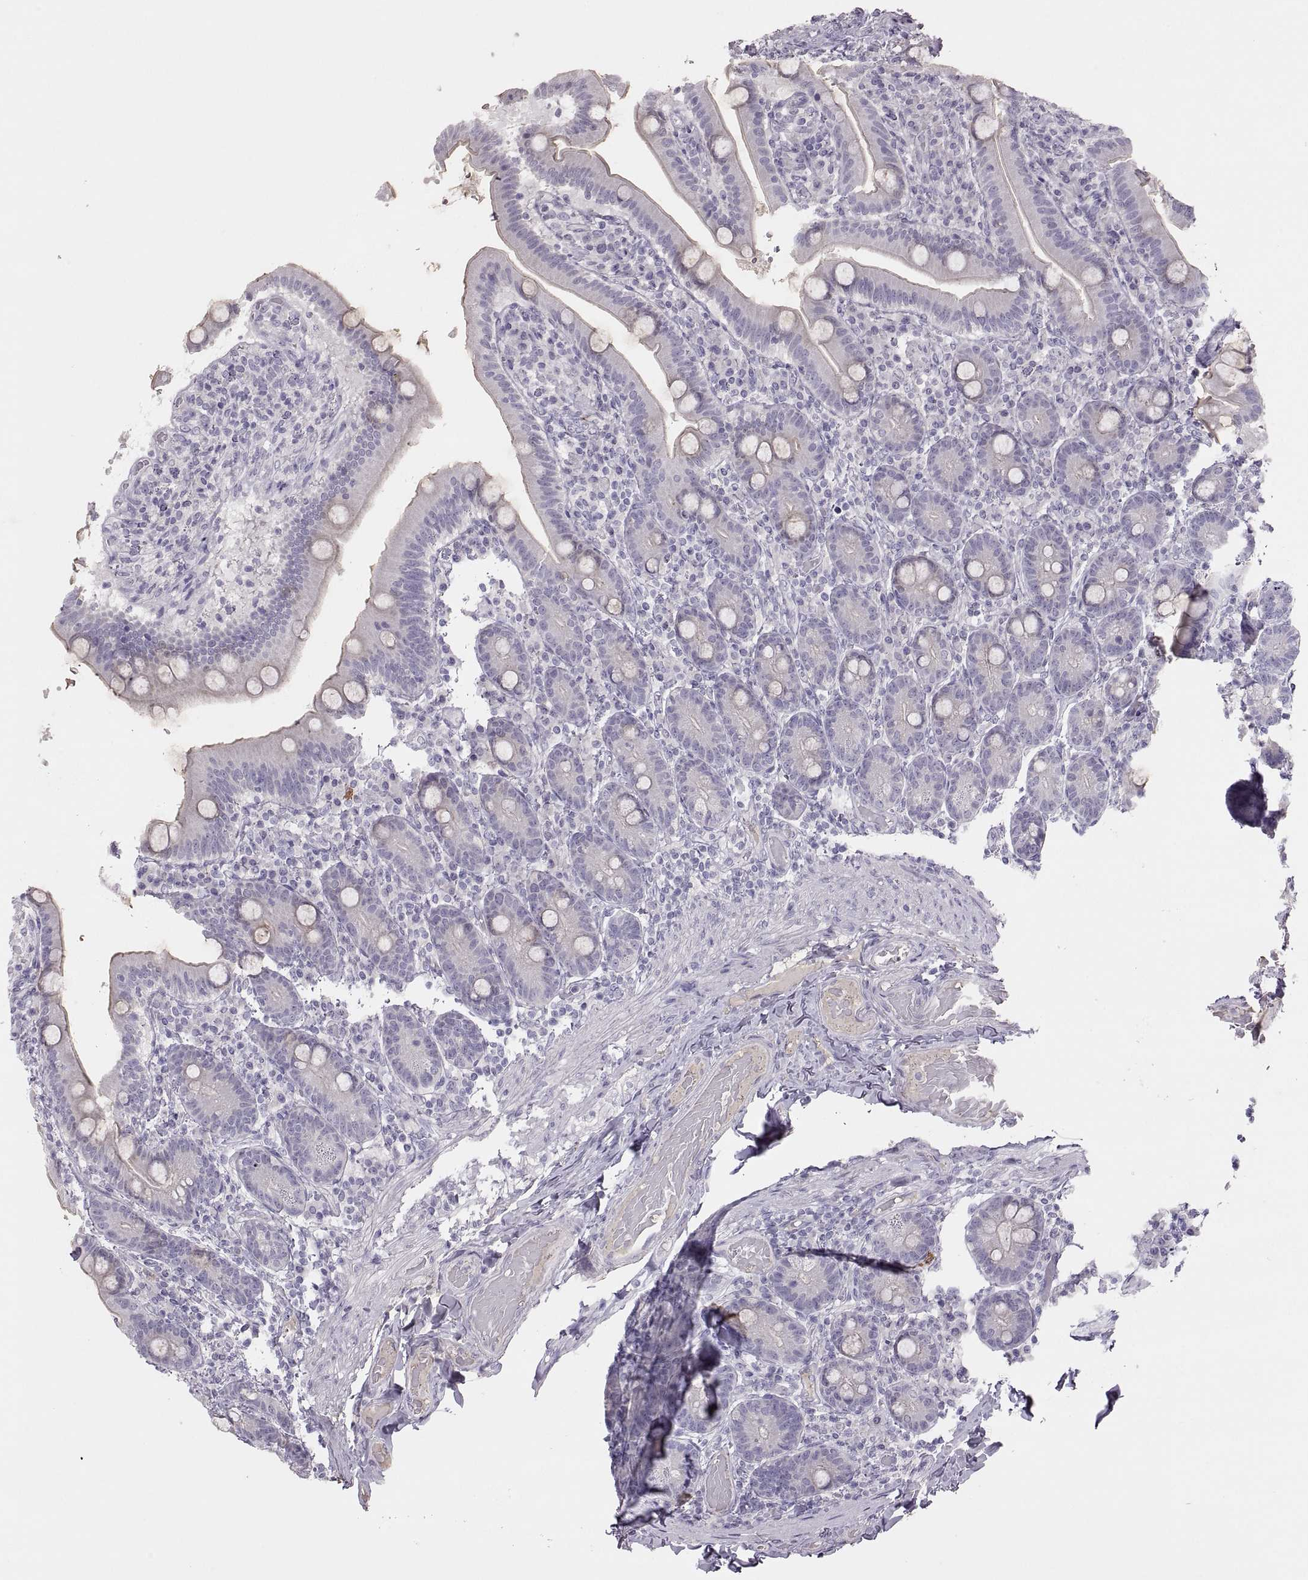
{"staining": {"intensity": "negative", "quantity": "none", "location": "none"}, "tissue": "small intestine", "cell_type": "Glandular cells", "image_type": "normal", "snomed": [{"axis": "morphology", "description": "Normal tissue, NOS"}, {"axis": "topography", "description": "Small intestine"}], "caption": "A micrograph of small intestine stained for a protein displays no brown staining in glandular cells. (DAB (3,3'-diaminobenzidine) immunohistochemistry (IHC), high magnification).", "gene": "TBX19", "patient": {"sex": "male", "age": 66}}